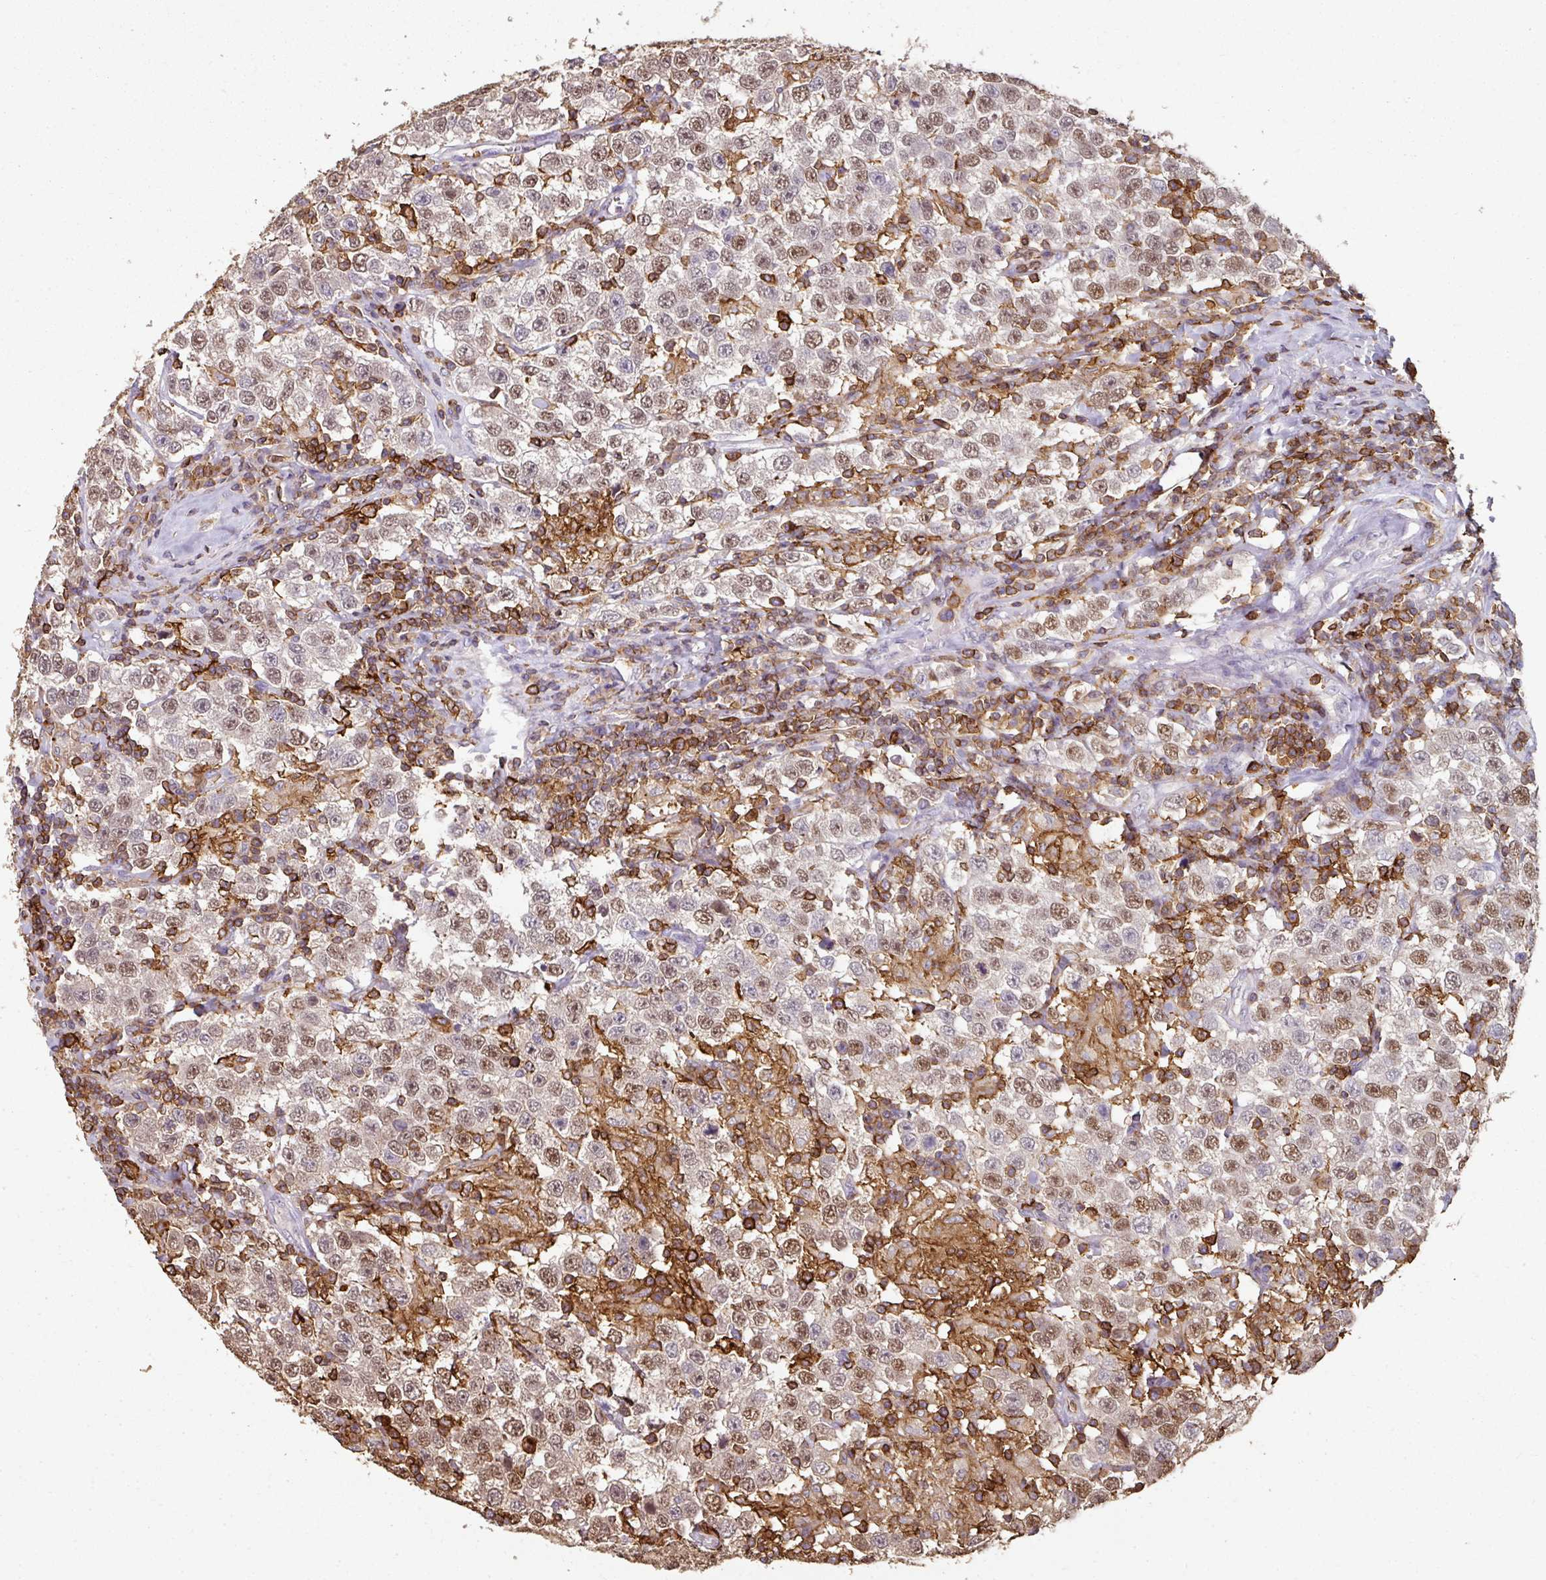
{"staining": {"intensity": "moderate", "quantity": "25%-75%", "location": "nuclear"}, "tissue": "testis cancer", "cell_type": "Tumor cells", "image_type": "cancer", "snomed": [{"axis": "morphology", "description": "Seminoma, NOS"}, {"axis": "topography", "description": "Testis"}], "caption": "High-magnification brightfield microscopy of testis cancer stained with DAB (brown) and counterstained with hematoxylin (blue). tumor cells exhibit moderate nuclear staining is present in approximately25%-75% of cells.", "gene": "OLFML2B", "patient": {"sex": "male", "age": 41}}